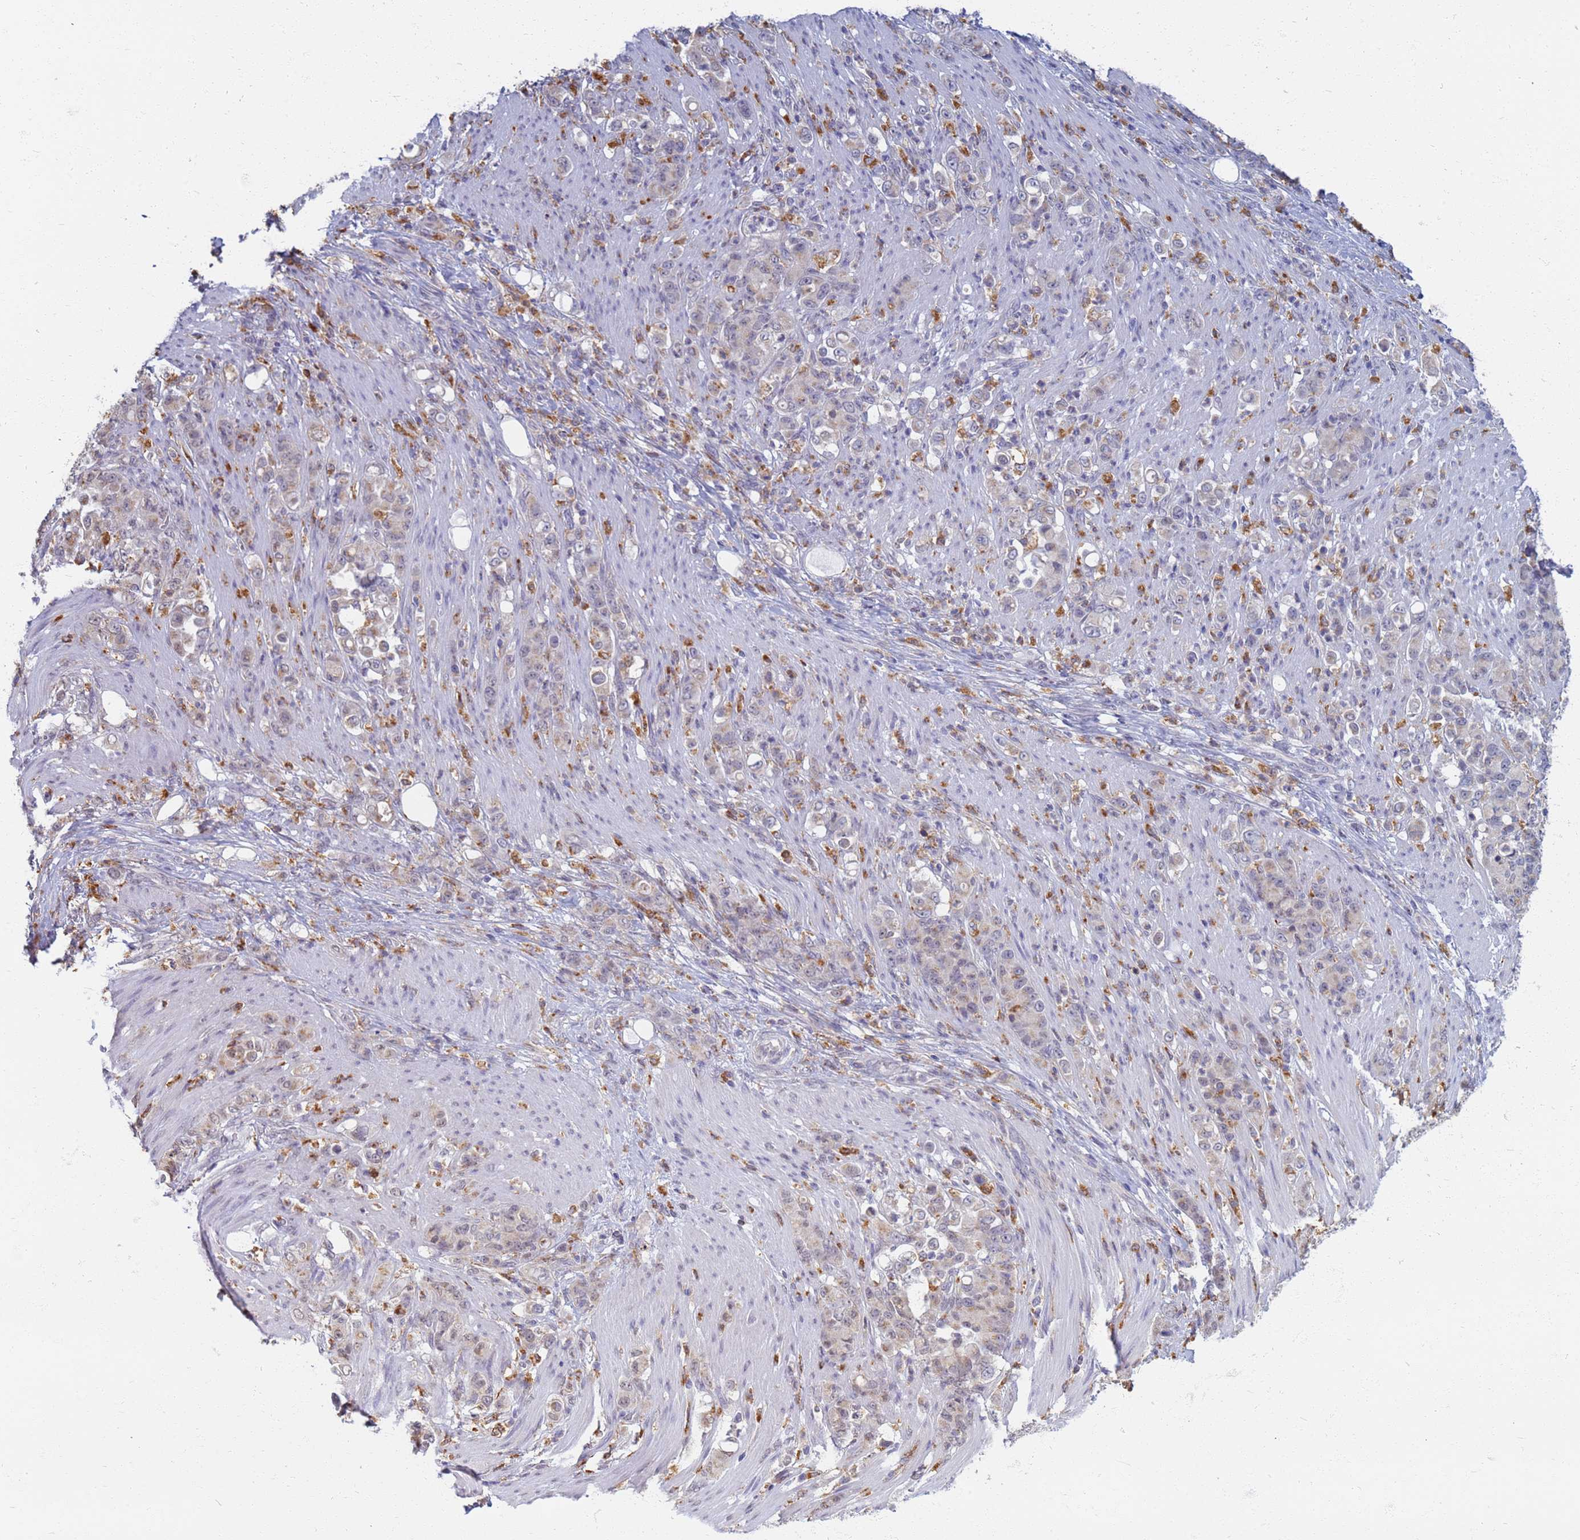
{"staining": {"intensity": "negative", "quantity": "none", "location": "none"}, "tissue": "stomach cancer", "cell_type": "Tumor cells", "image_type": "cancer", "snomed": [{"axis": "morphology", "description": "Normal tissue, NOS"}, {"axis": "morphology", "description": "Adenocarcinoma, NOS"}, {"axis": "topography", "description": "Stomach"}], "caption": "The immunohistochemistry (IHC) histopathology image has no significant expression in tumor cells of stomach cancer tissue.", "gene": "ATP6V1E1", "patient": {"sex": "female", "age": 79}}